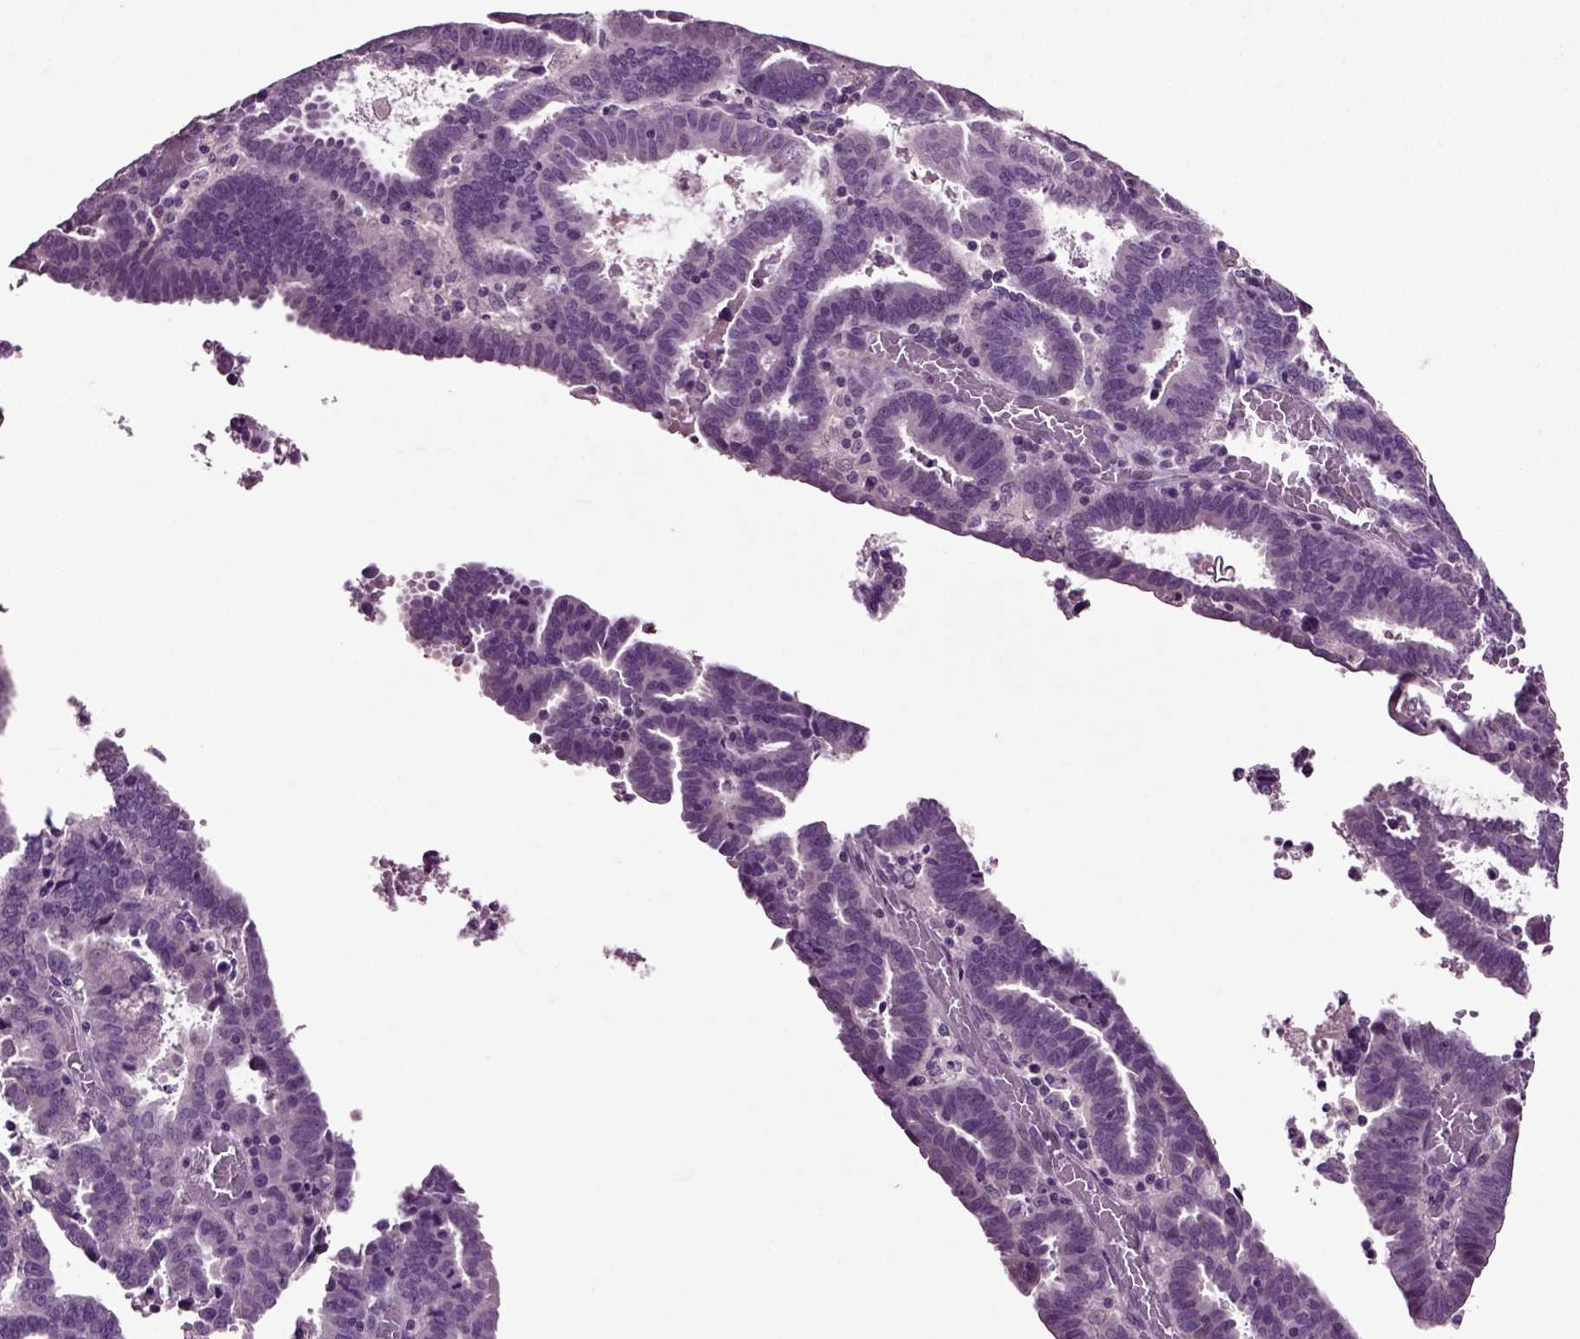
{"staining": {"intensity": "negative", "quantity": "none", "location": "none"}, "tissue": "endometrial cancer", "cell_type": "Tumor cells", "image_type": "cancer", "snomed": [{"axis": "morphology", "description": "Adenocarcinoma, NOS"}, {"axis": "topography", "description": "Uterus"}], "caption": "High power microscopy image of an IHC photomicrograph of endometrial adenocarcinoma, revealing no significant staining in tumor cells. (Brightfield microscopy of DAB IHC at high magnification).", "gene": "CRHR1", "patient": {"sex": "female", "age": 83}}